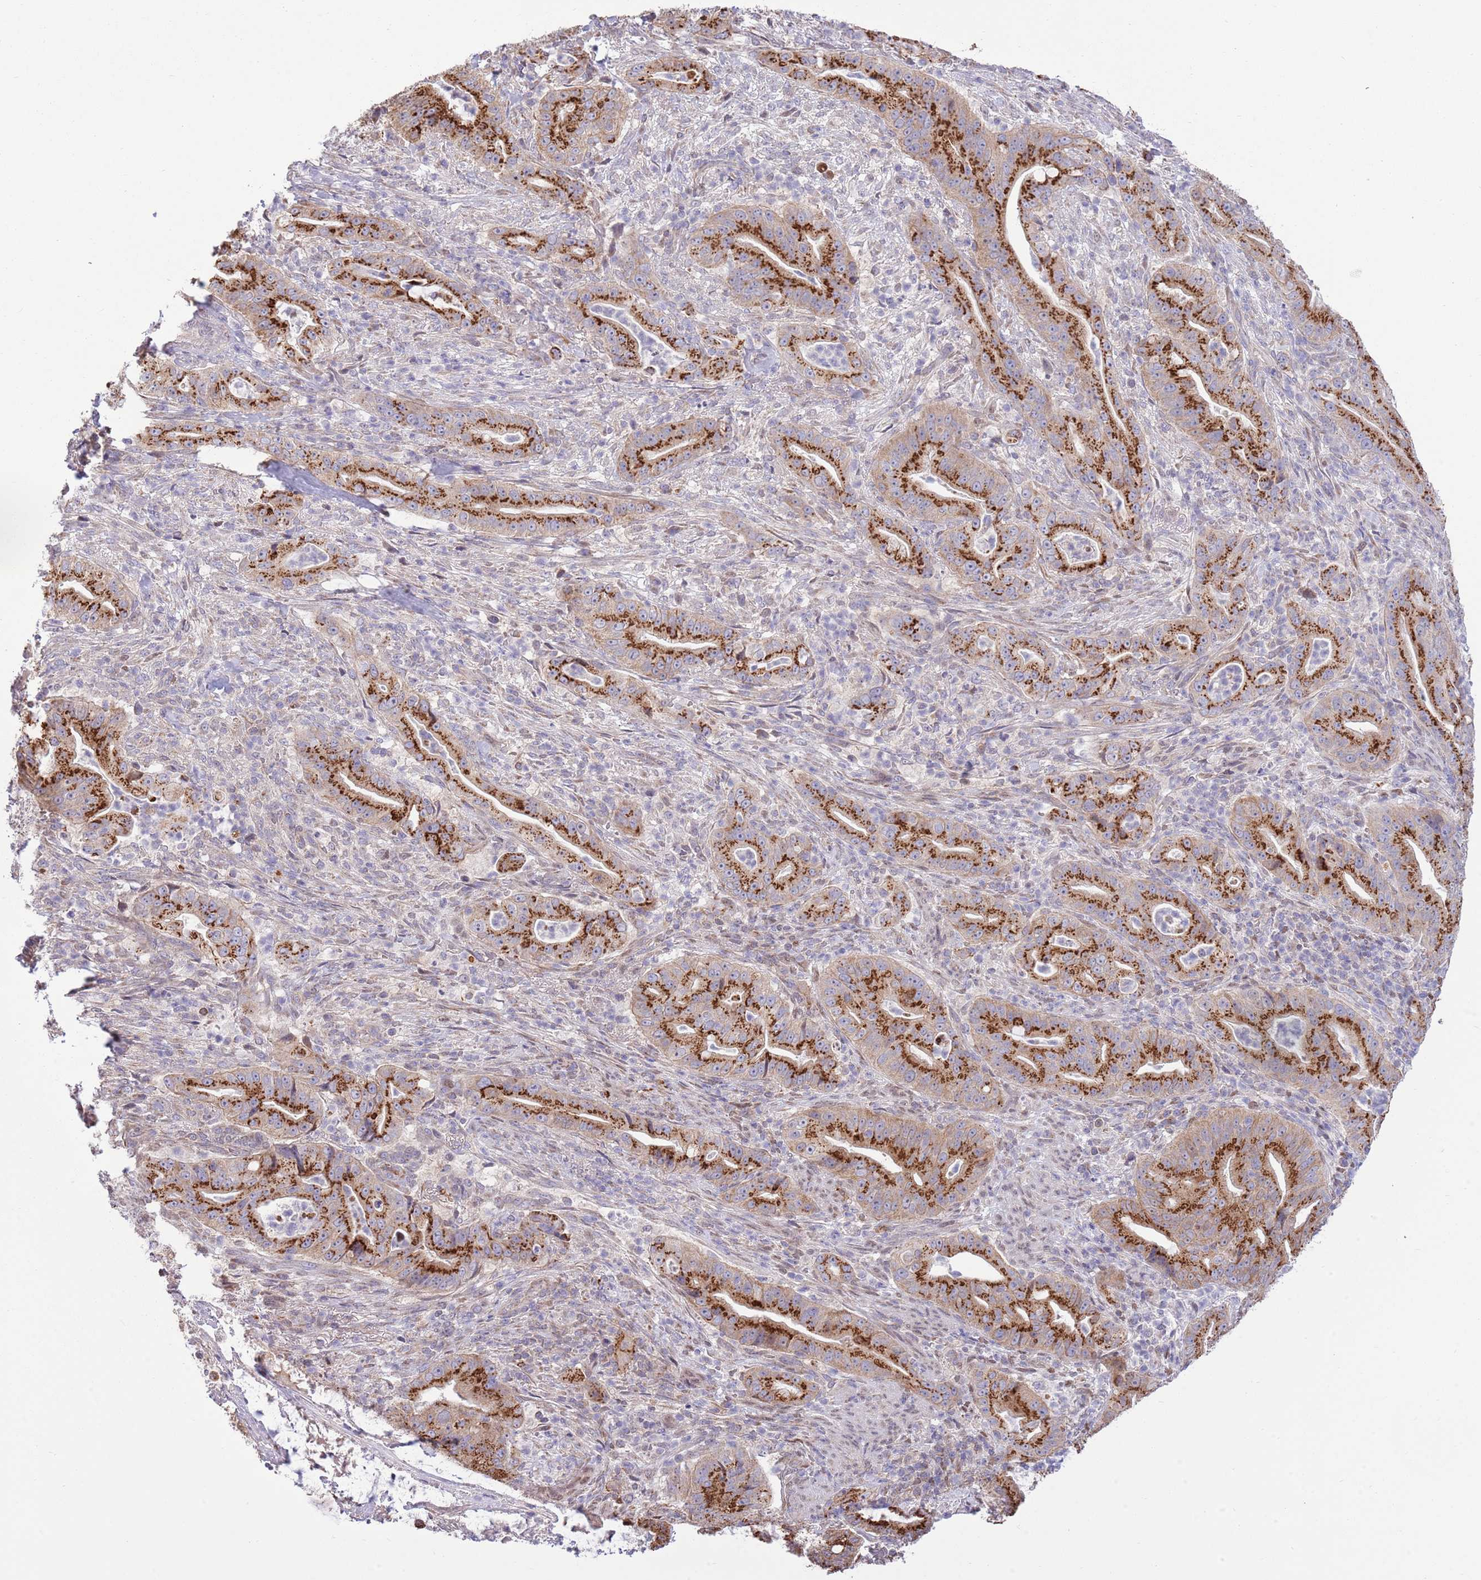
{"staining": {"intensity": "strong", "quantity": ">75%", "location": "cytoplasmic/membranous"}, "tissue": "pancreatic cancer", "cell_type": "Tumor cells", "image_type": "cancer", "snomed": [{"axis": "morphology", "description": "Adenocarcinoma, NOS"}, {"axis": "topography", "description": "Pancreas"}], "caption": "Pancreatic adenocarcinoma stained with IHC displays strong cytoplasmic/membranous positivity in approximately >75% of tumor cells.", "gene": "ARL2BP", "patient": {"sex": "male", "age": 71}}